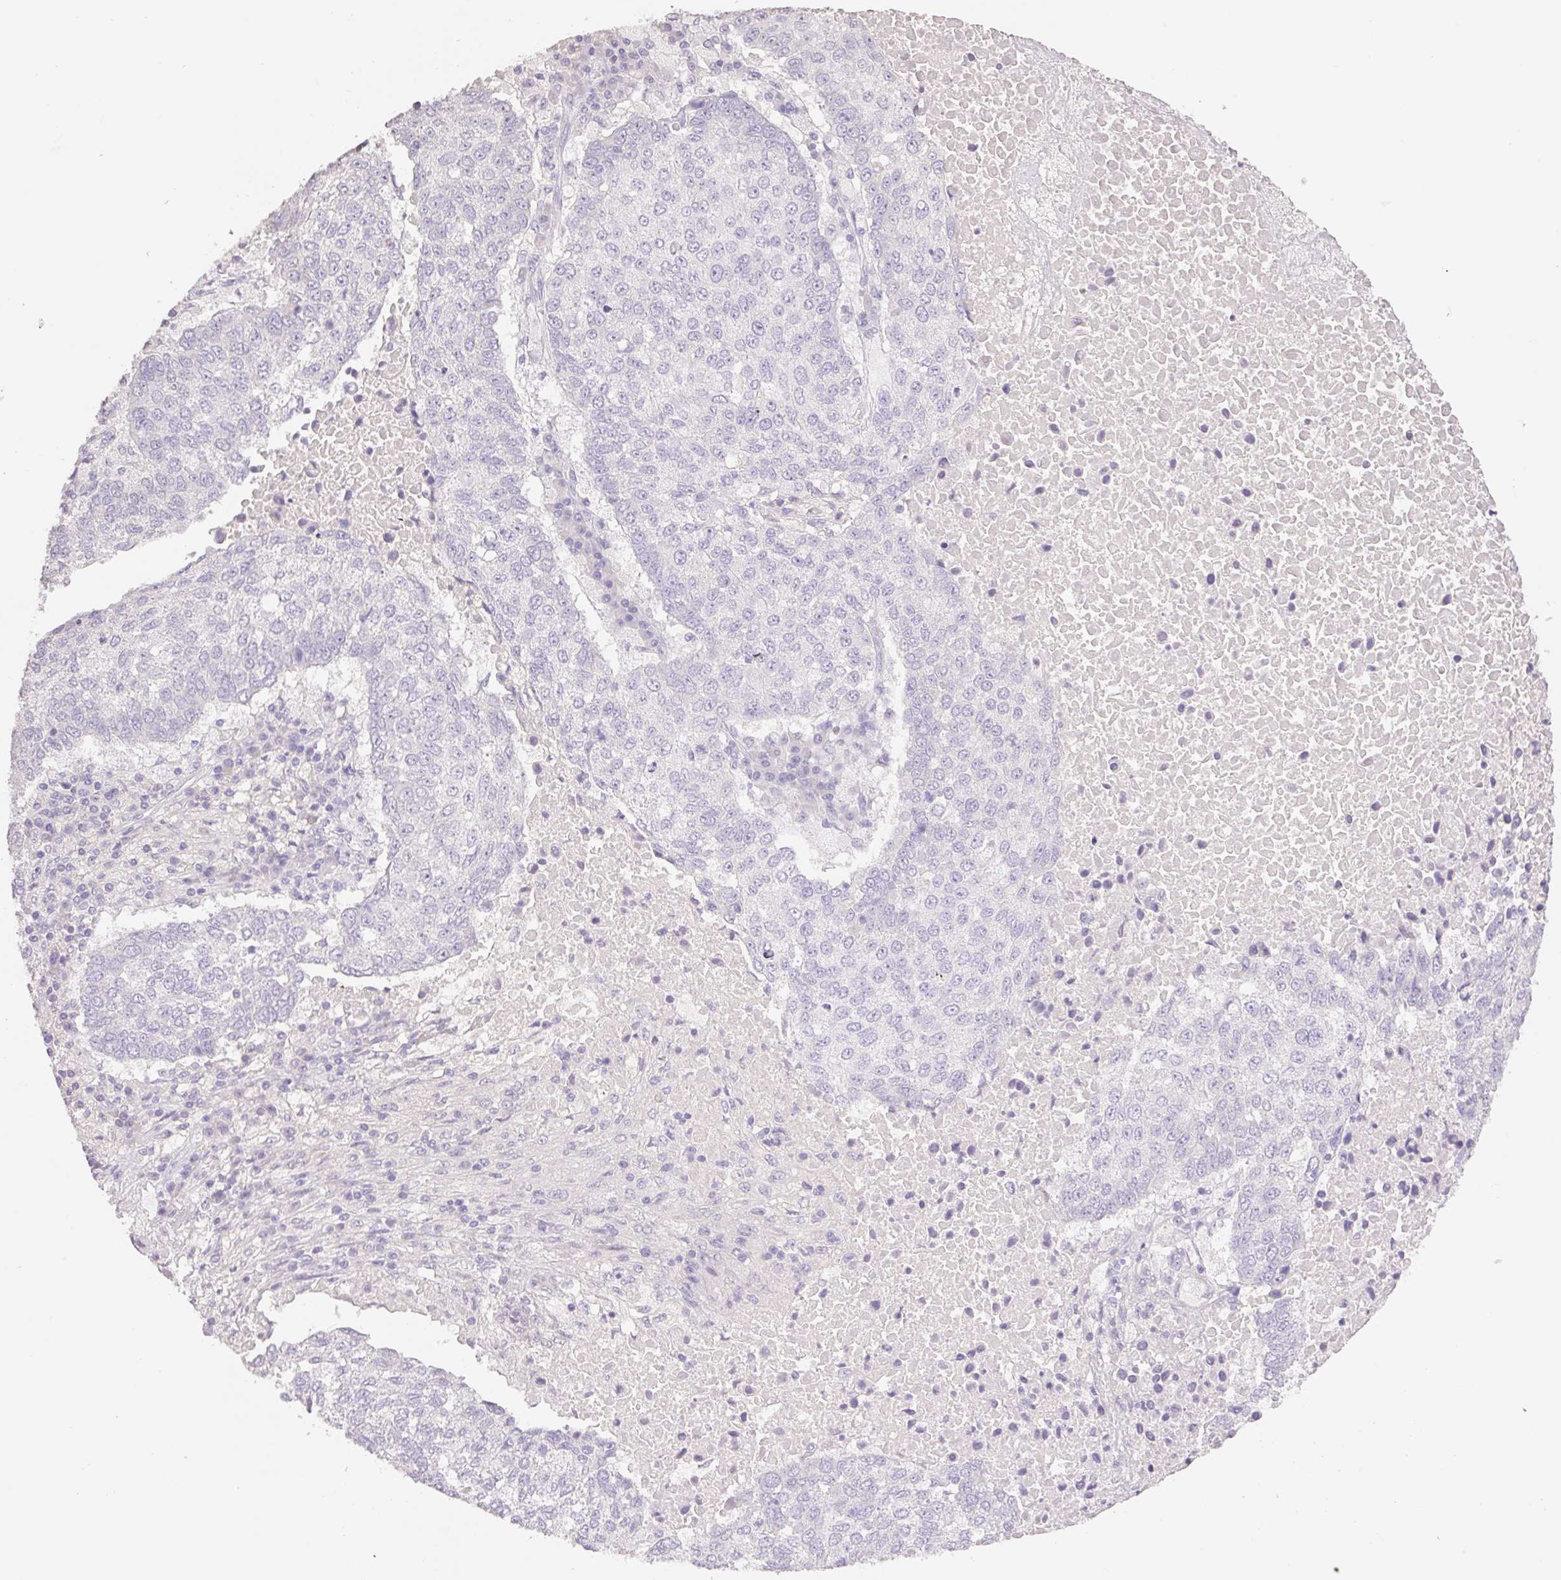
{"staining": {"intensity": "negative", "quantity": "none", "location": "none"}, "tissue": "lung cancer", "cell_type": "Tumor cells", "image_type": "cancer", "snomed": [{"axis": "morphology", "description": "Squamous cell carcinoma, NOS"}, {"axis": "topography", "description": "Lung"}], "caption": "Immunohistochemistry of lung cancer exhibits no staining in tumor cells.", "gene": "HCRTR2", "patient": {"sex": "male", "age": 73}}